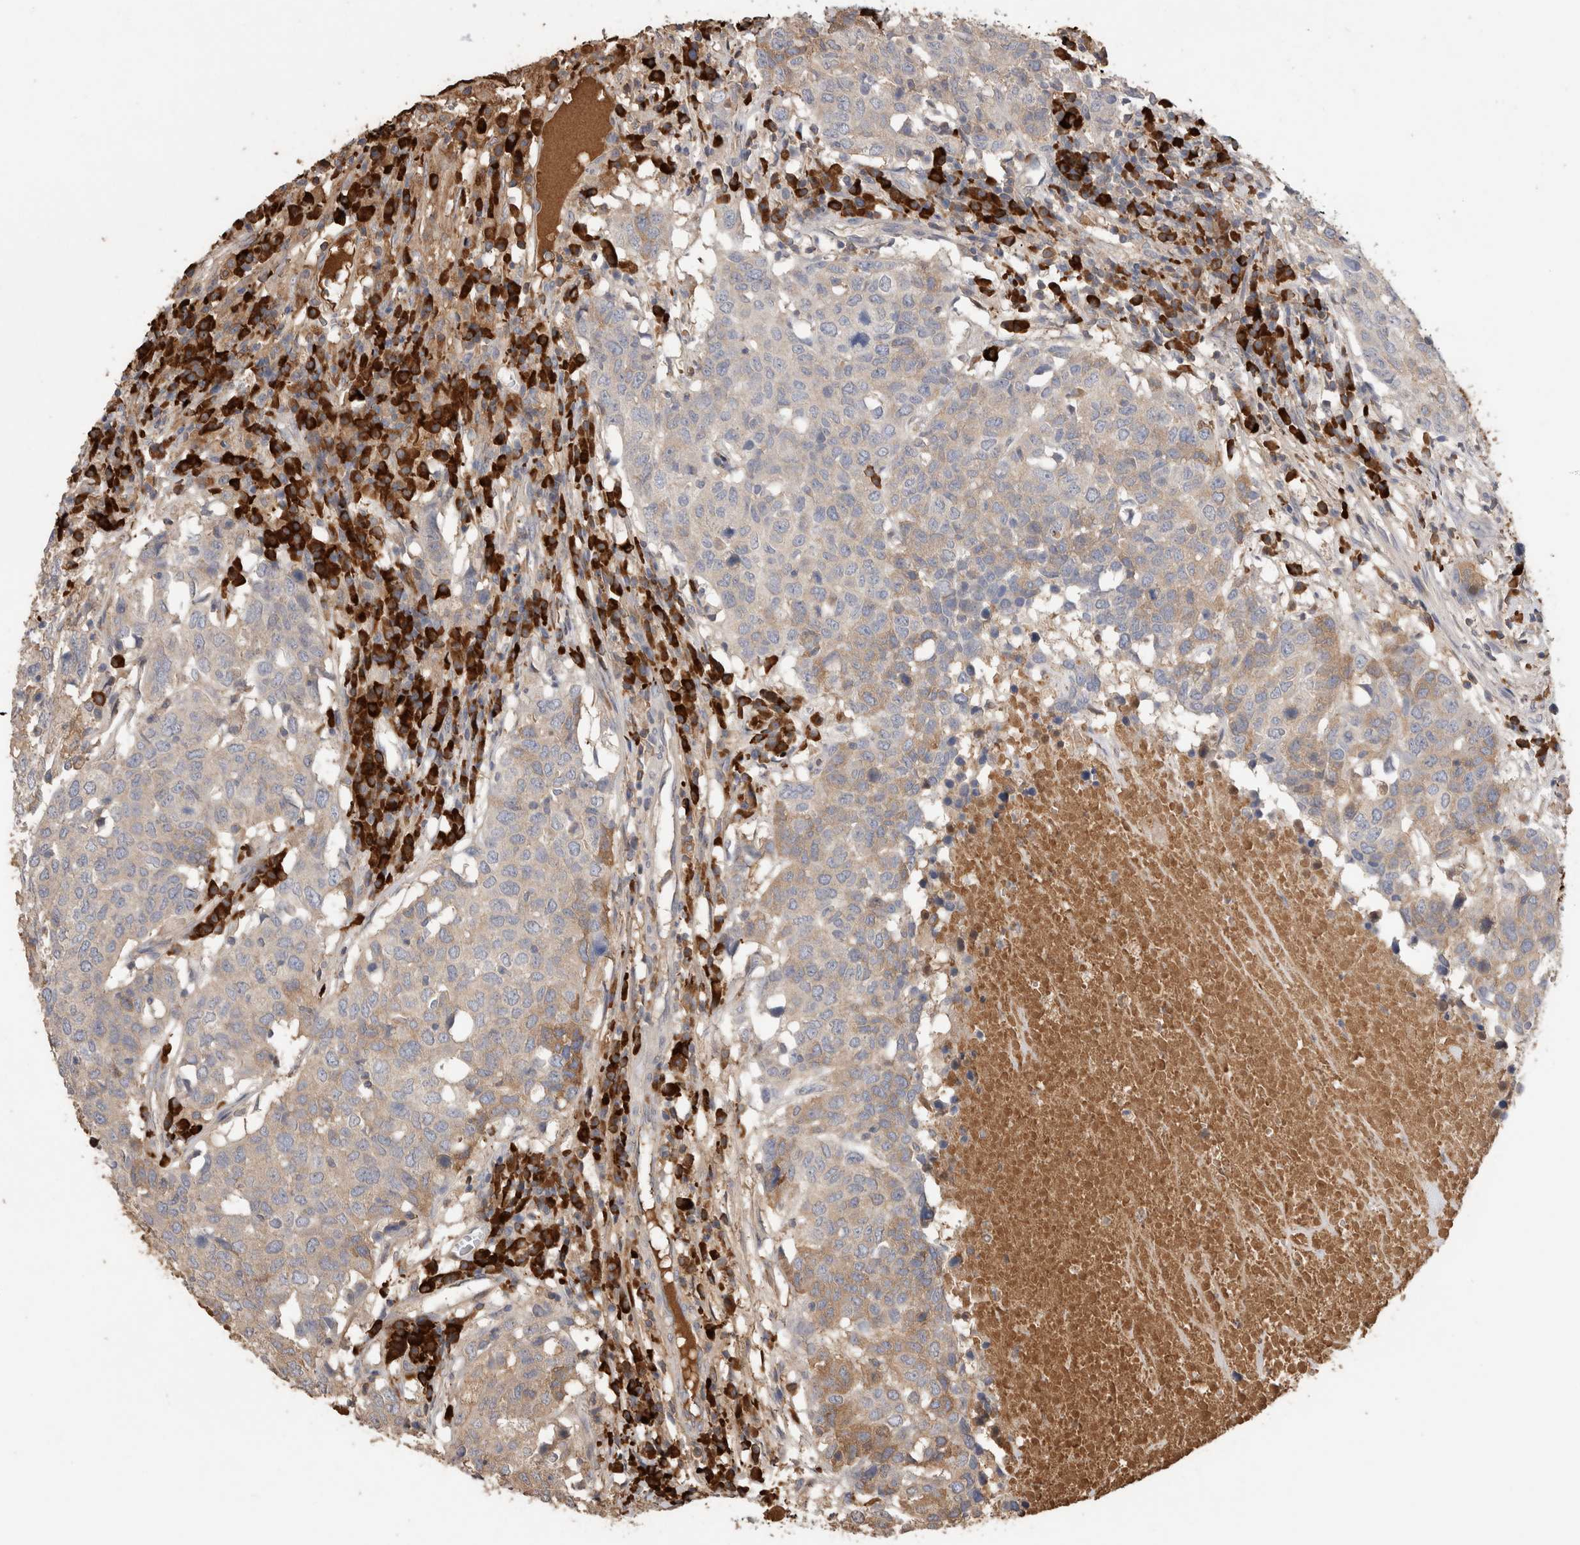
{"staining": {"intensity": "weak", "quantity": "<25%", "location": "cytoplasmic/membranous"}, "tissue": "head and neck cancer", "cell_type": "Tumor cells", "image_type": "cancer", "snomed": [{"axis": "morphology", "description": "Squamous cell carcinoma, NOS"}, {"axis": "topography", "description": "Head-Neck"}], "caption": "Immunohistochemistry histopathology image of neoplastic tissue: human squamous cell carcinoma (head and neck) stained with DAB shows no significant protein staining in tumor cells.", "gene": "PPP3CC", "patient": {"sex": "male", "age": 66}}